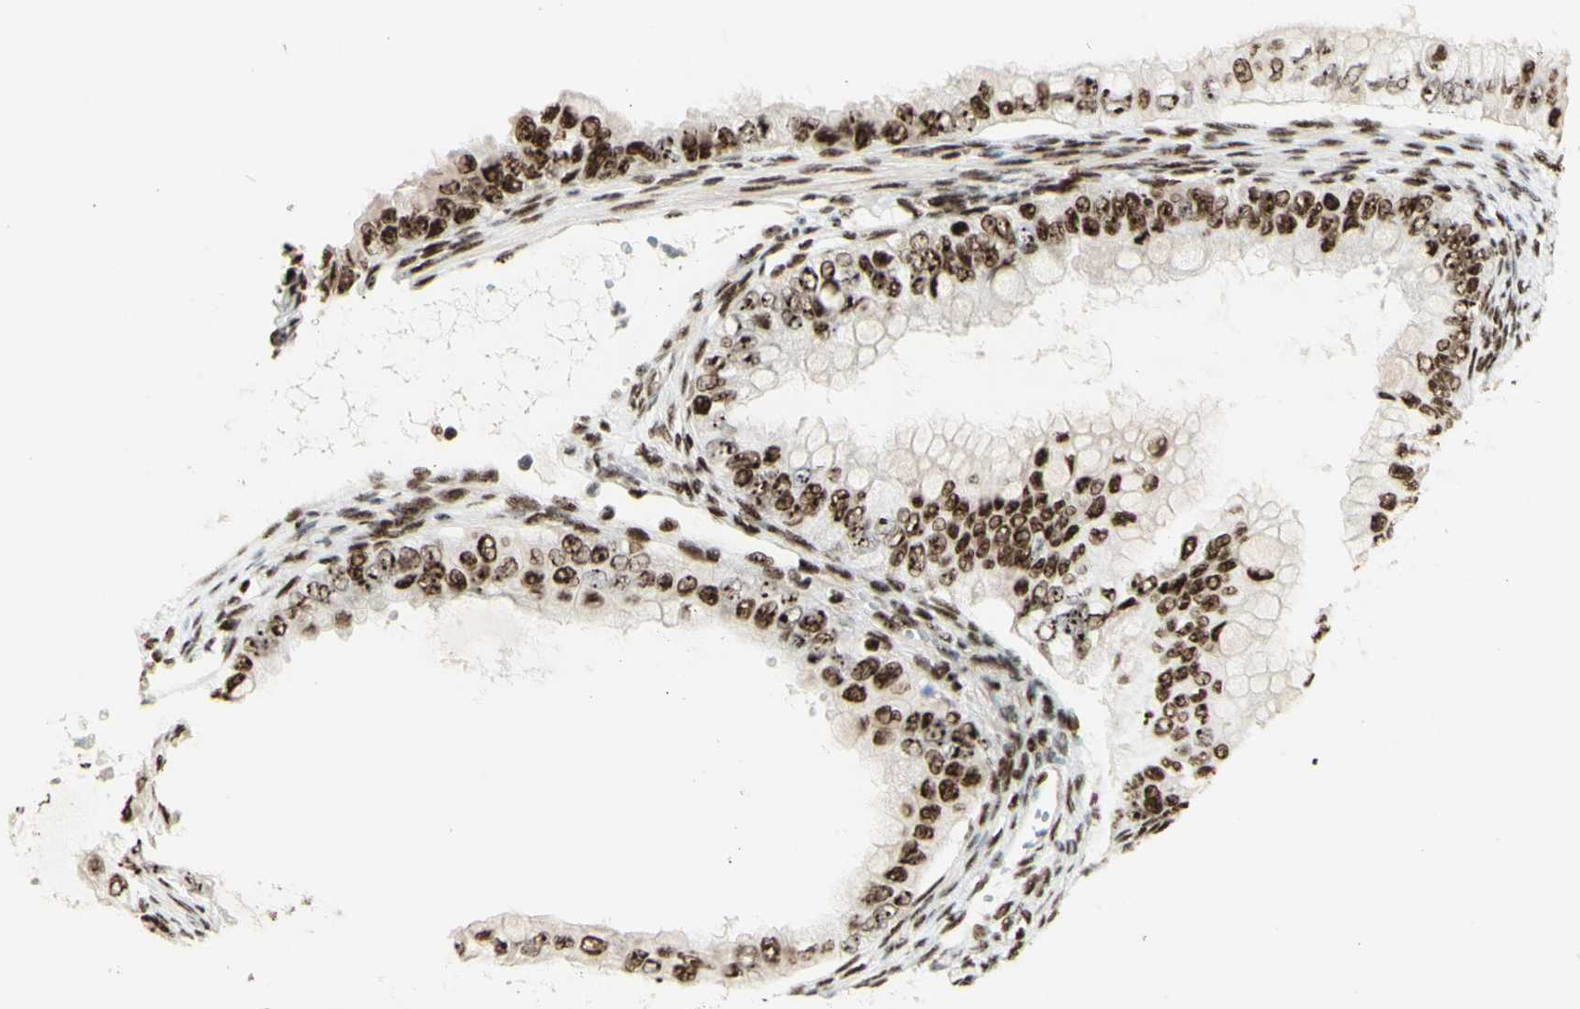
{"staining": {"intensity": "strong", "quantity": "25%-75%", "location": "nuclear"}, "tissue": "ovarian cancer", "cell_type": "Tumor cells", "image_type": "cancer", "snomed": [{"axis": "morphology", "description": "Cystadenocarcinoma, mucinous, NOS"}, {"axis": "topography", "description": "Ovary"}], "caption": "An immunohistochemistry (IHC) histopathology image of tumor tissue is shown. Protein staining in brown shows strong nuclear positivity in ovarian cancer (mucinous cystadenocarcinoma) within tumor cells.", "gene": "DHX9", "patient": {"sex": "female", "age": 80}}